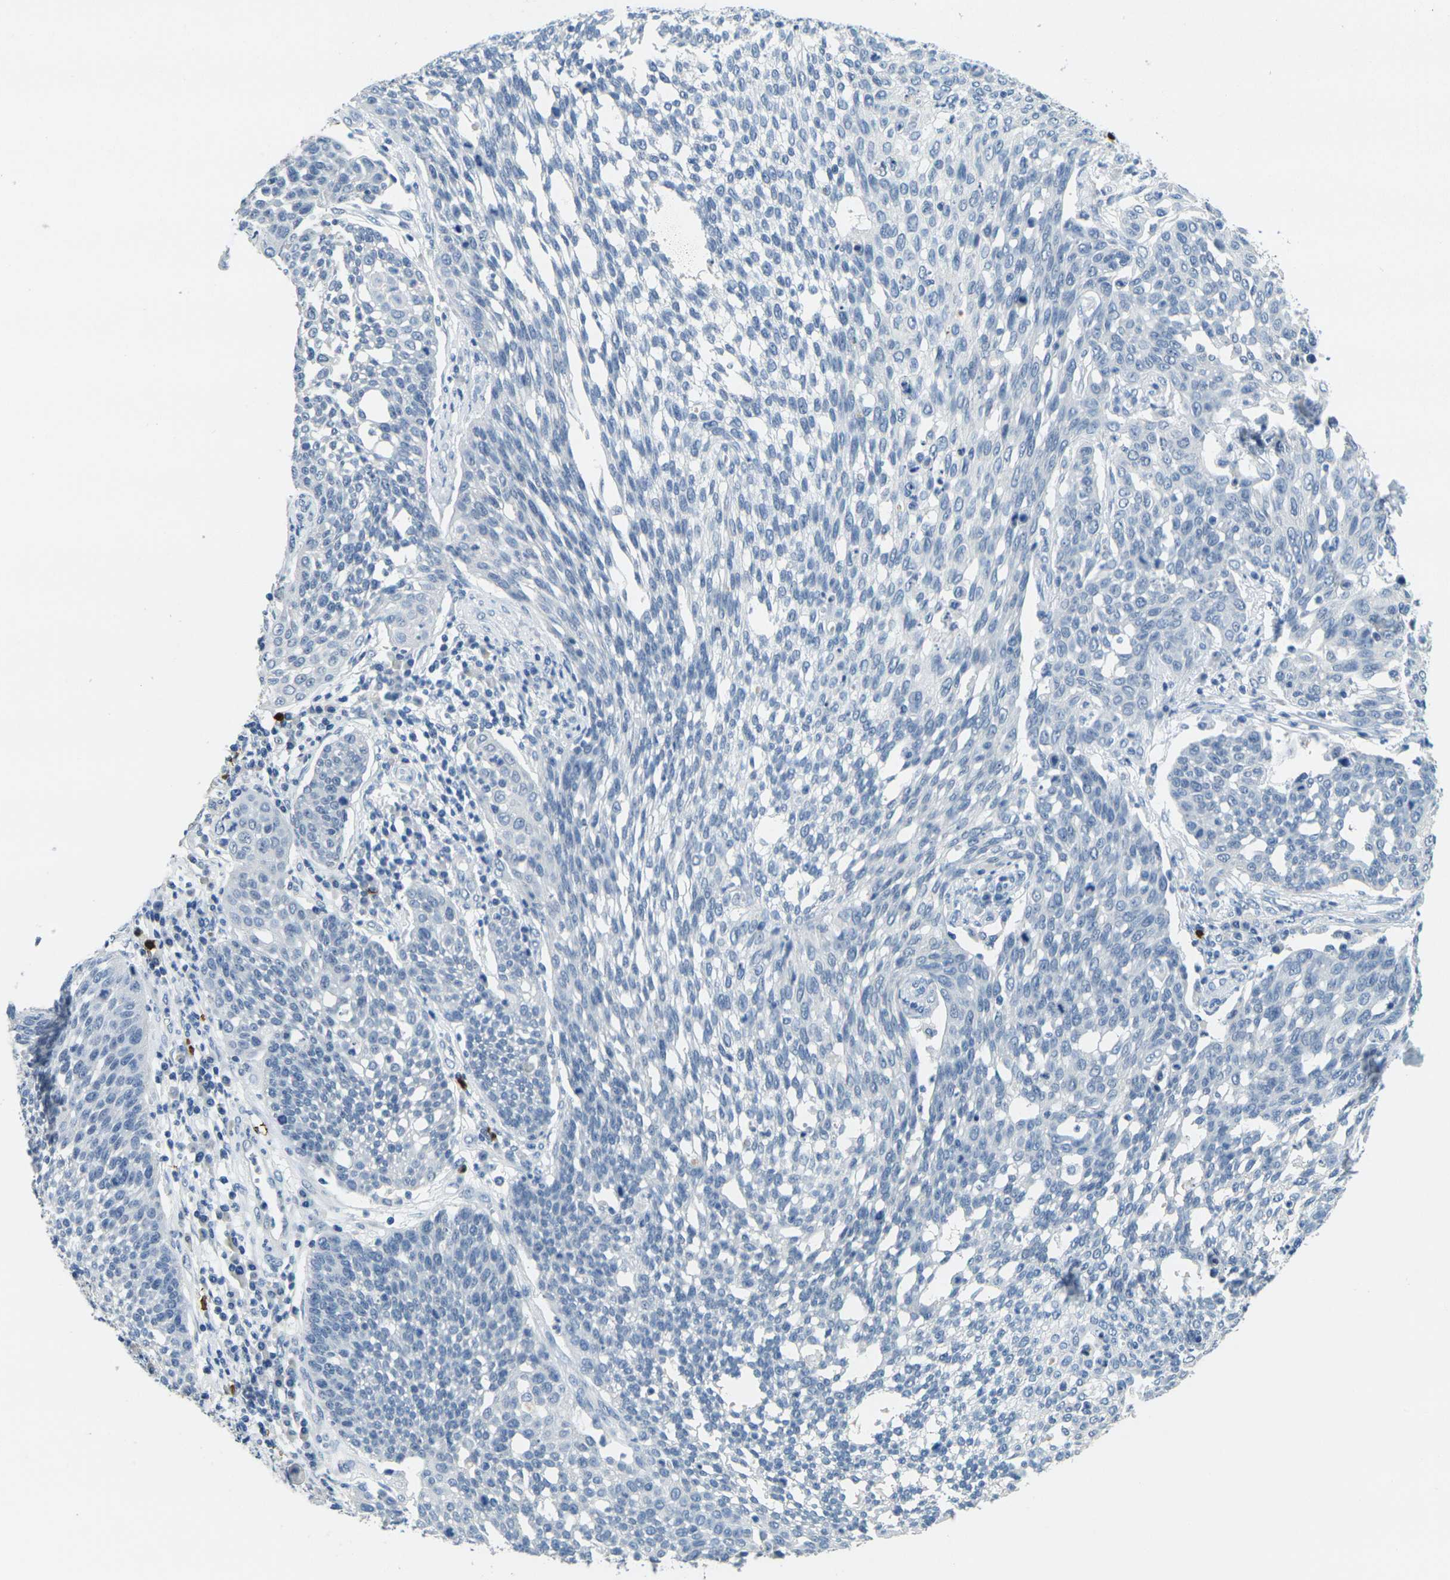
{"staining": {"intensity": "negative", "quantity": "none", "location": "none"}, "tissue": "cervical cancer", "cell_type": "Tumor cells", "image_type": "cancer", "snomed": [{"axis": "morphology", "description": "Squamous cell carcinoma, NOS"}, {"axis": "topography", "description": "Cervix"}], "caption": "Tumor cells are negative for brown protein staining in cervical cancer.", "gene": "GPR15", "patient": {"sex": "female", "age": 34}}